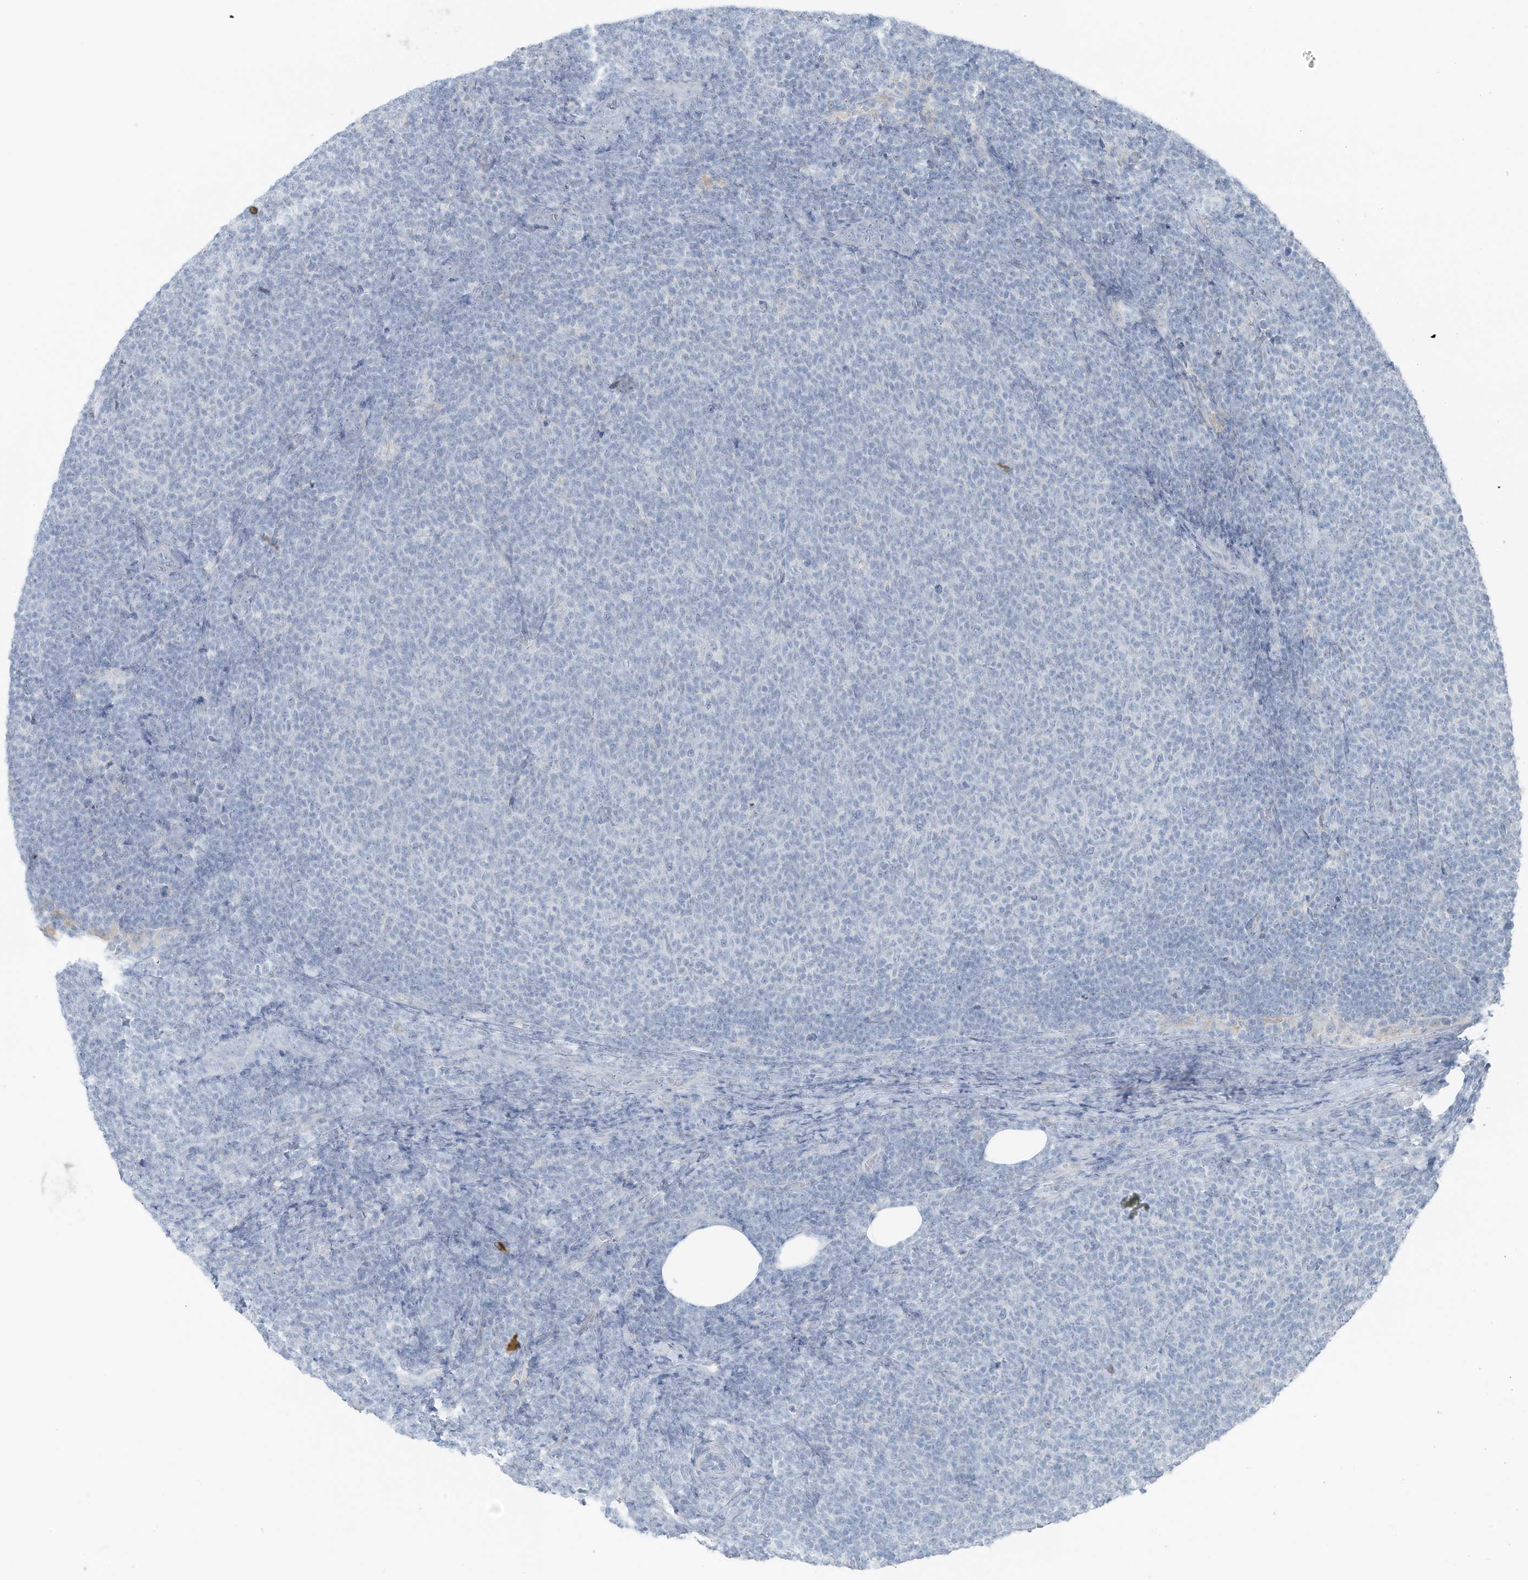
{"staining": {"intensity": "negative", "quantity": "none", "location": "none"}, "tissue": "lymphoma", "cell_type": "Tumor cells", "image_type": "cancer", "snomed": [{"axis": "morphology", "description": "Malignant lymphoma, non-Hodgkin's type, Low grade"}, {"axis": "topography", "description": "Lymph node"}], "caption": "Low-grade malignant lymphoma, non-Hodgkin's type stained for a protein using immunohistochemistry exhibits no staining tumor cells.", "gene": "SLC25A43", "patient": {"sex": "male", "age": 66}}